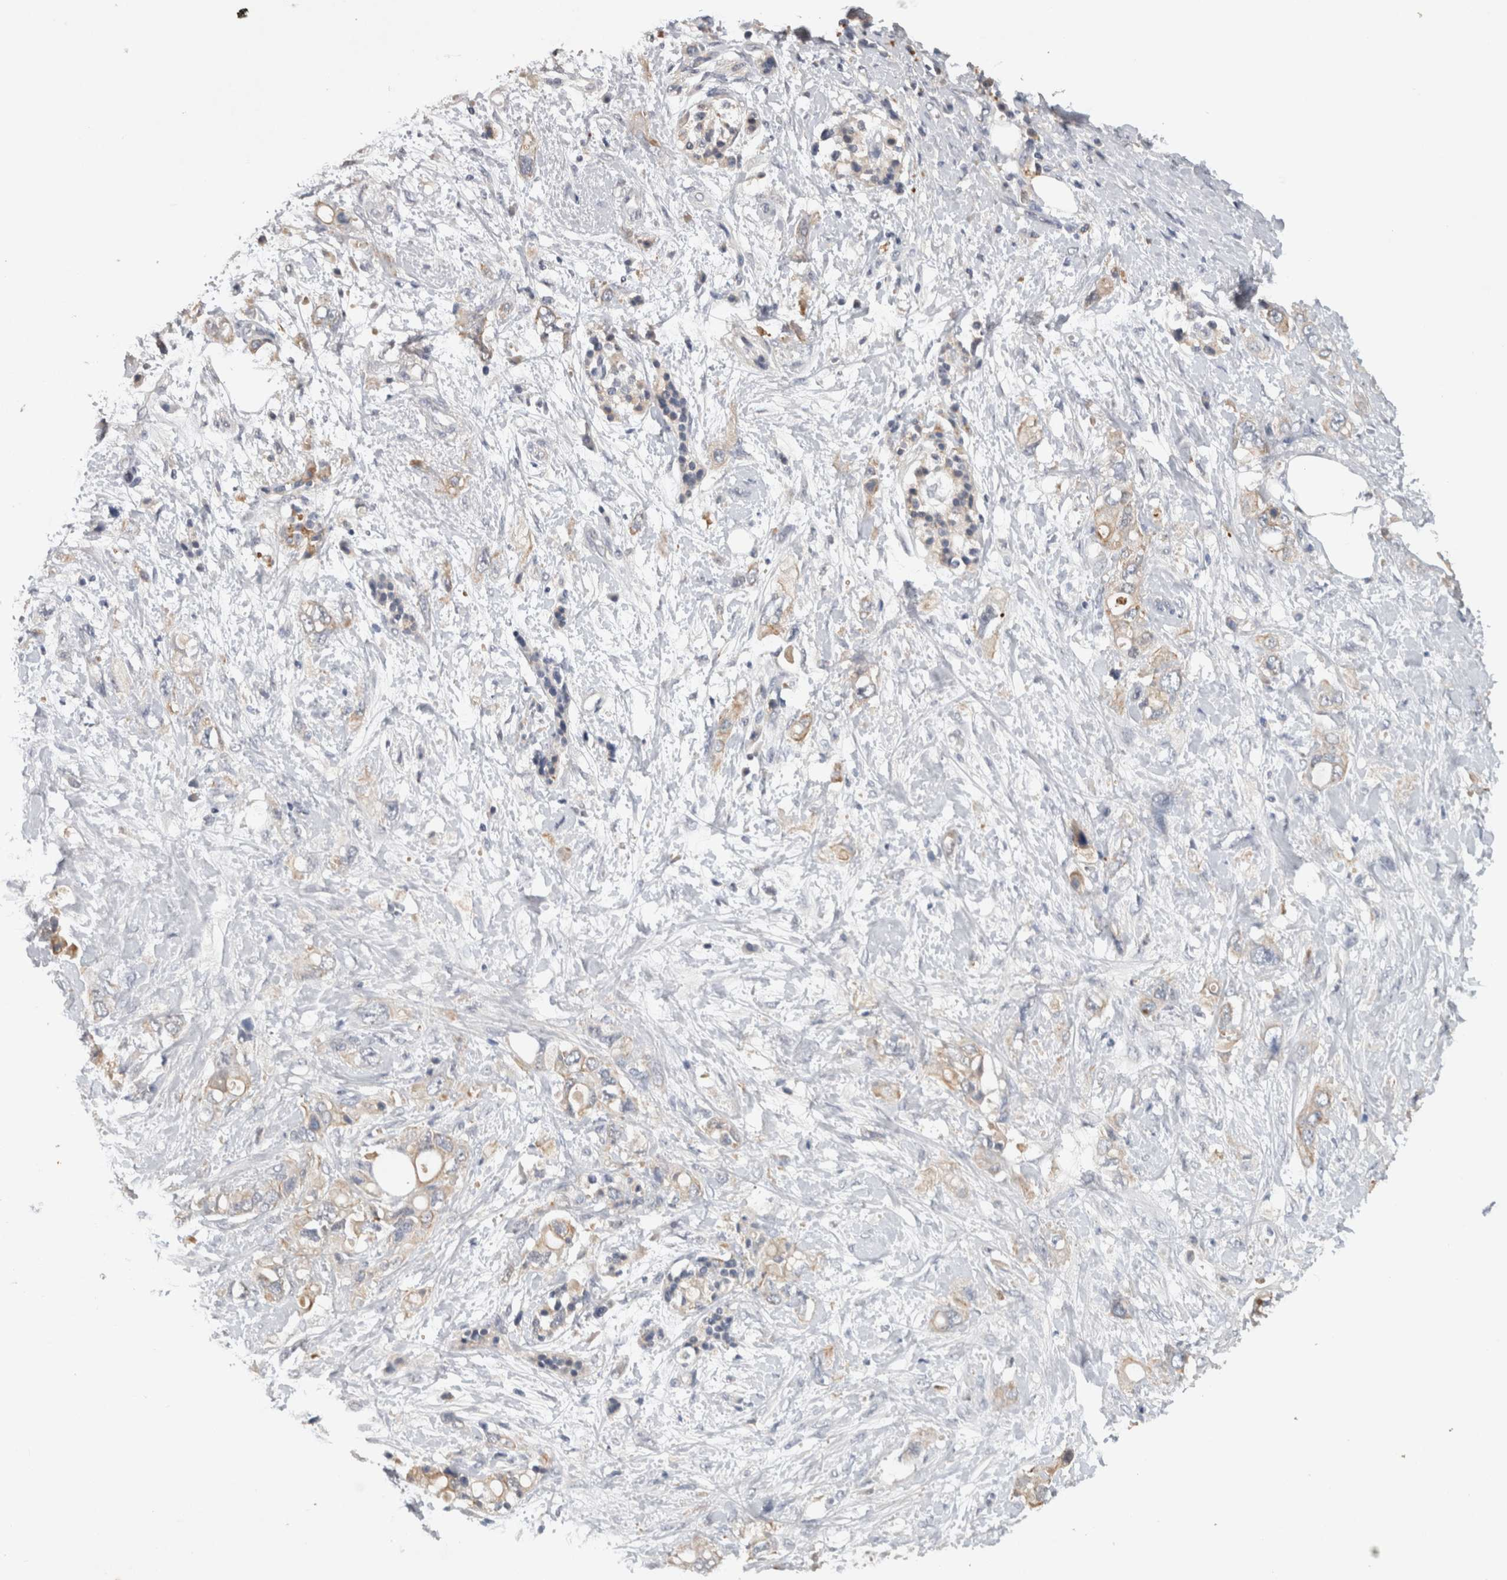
{"staining": {"intensity": "moderate", "quantity": "25%-75%", "location": "cytoplasmic/membranous"}, "tissue": "pancreatic cancer", "cell_type": "Tumor cells", "image_type": "cancer", "snomed": [{"axis": "morphology", "description": "Adenocarcinoma, NOS"}, {"axis": "topography", "description": "Pancreas"}], "caption": "Immunohistochemical staining of pancreatic adenocarcinoma displays medium levels of moderate cytoplasmic/membranous protein staining in approximately 25%-75% of tumor cells. (Stains: DAB in brown, nuclei in blue, Microscopy: brightfield microscopy at high magnification).", "gene": "HEXD", "patient": {"sex": "female", "age": 56}}